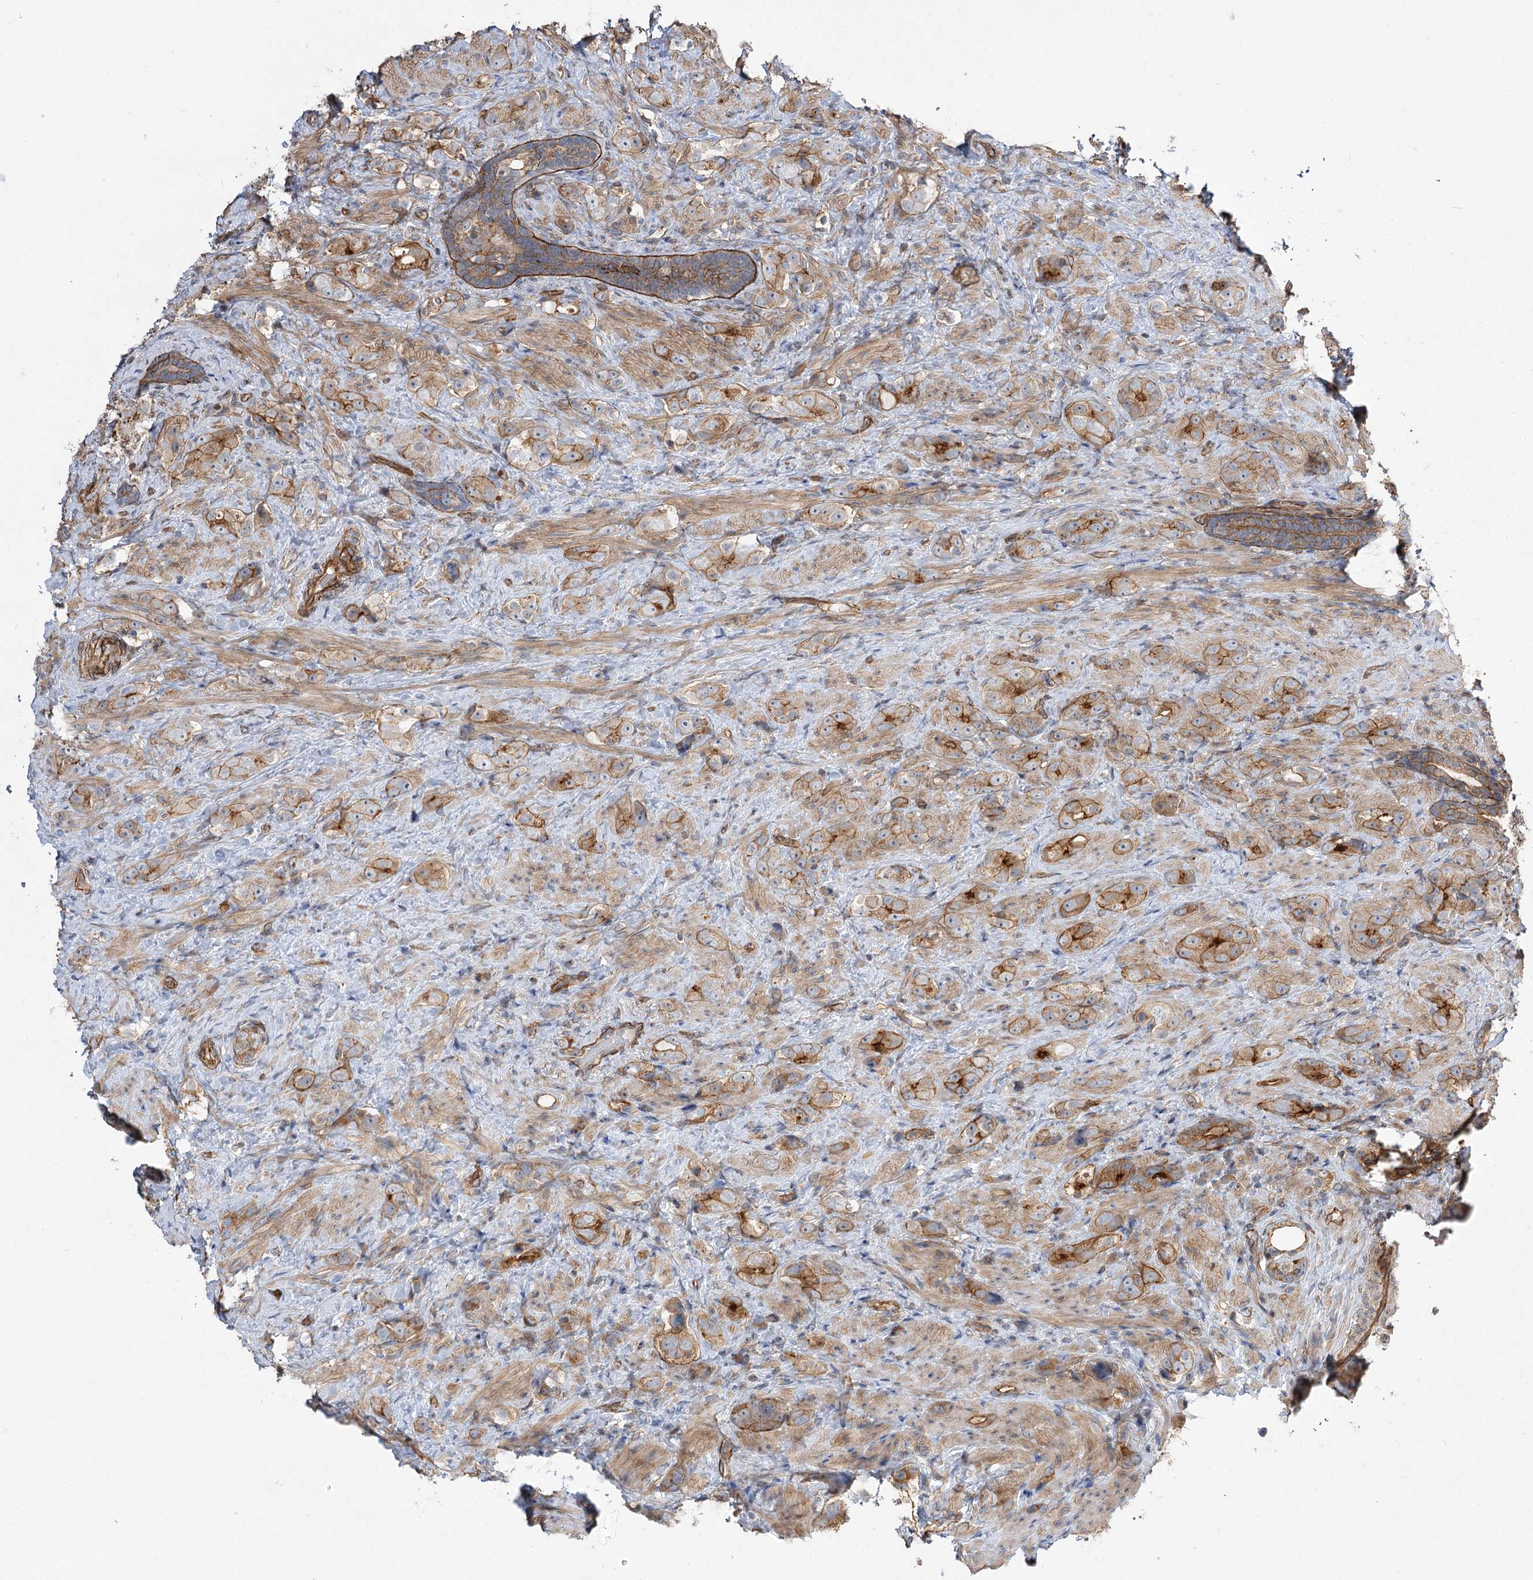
{"staining": {"intensity": "moderate", "quantity": ">75%", "location": "cytoplasmic/membranous"}, "tissue": "prostate cancer", "cell_type": "Tumor cells", "image_type": "cancer", "snomed": [{"axis": "morphology", "description": "Adenocarcinoma, High grade"}, {"axis": "topography", "description": "Prostate"}], "caption": "A photomicrograph of adenocarcinoma (high-grade) (prostate) stained for a protein shows moderate cytoplasmic/membranous brown staining in tumor cells.", "gene": "SH3BP5L", "patient": {"sex": "male", "age": 63}}